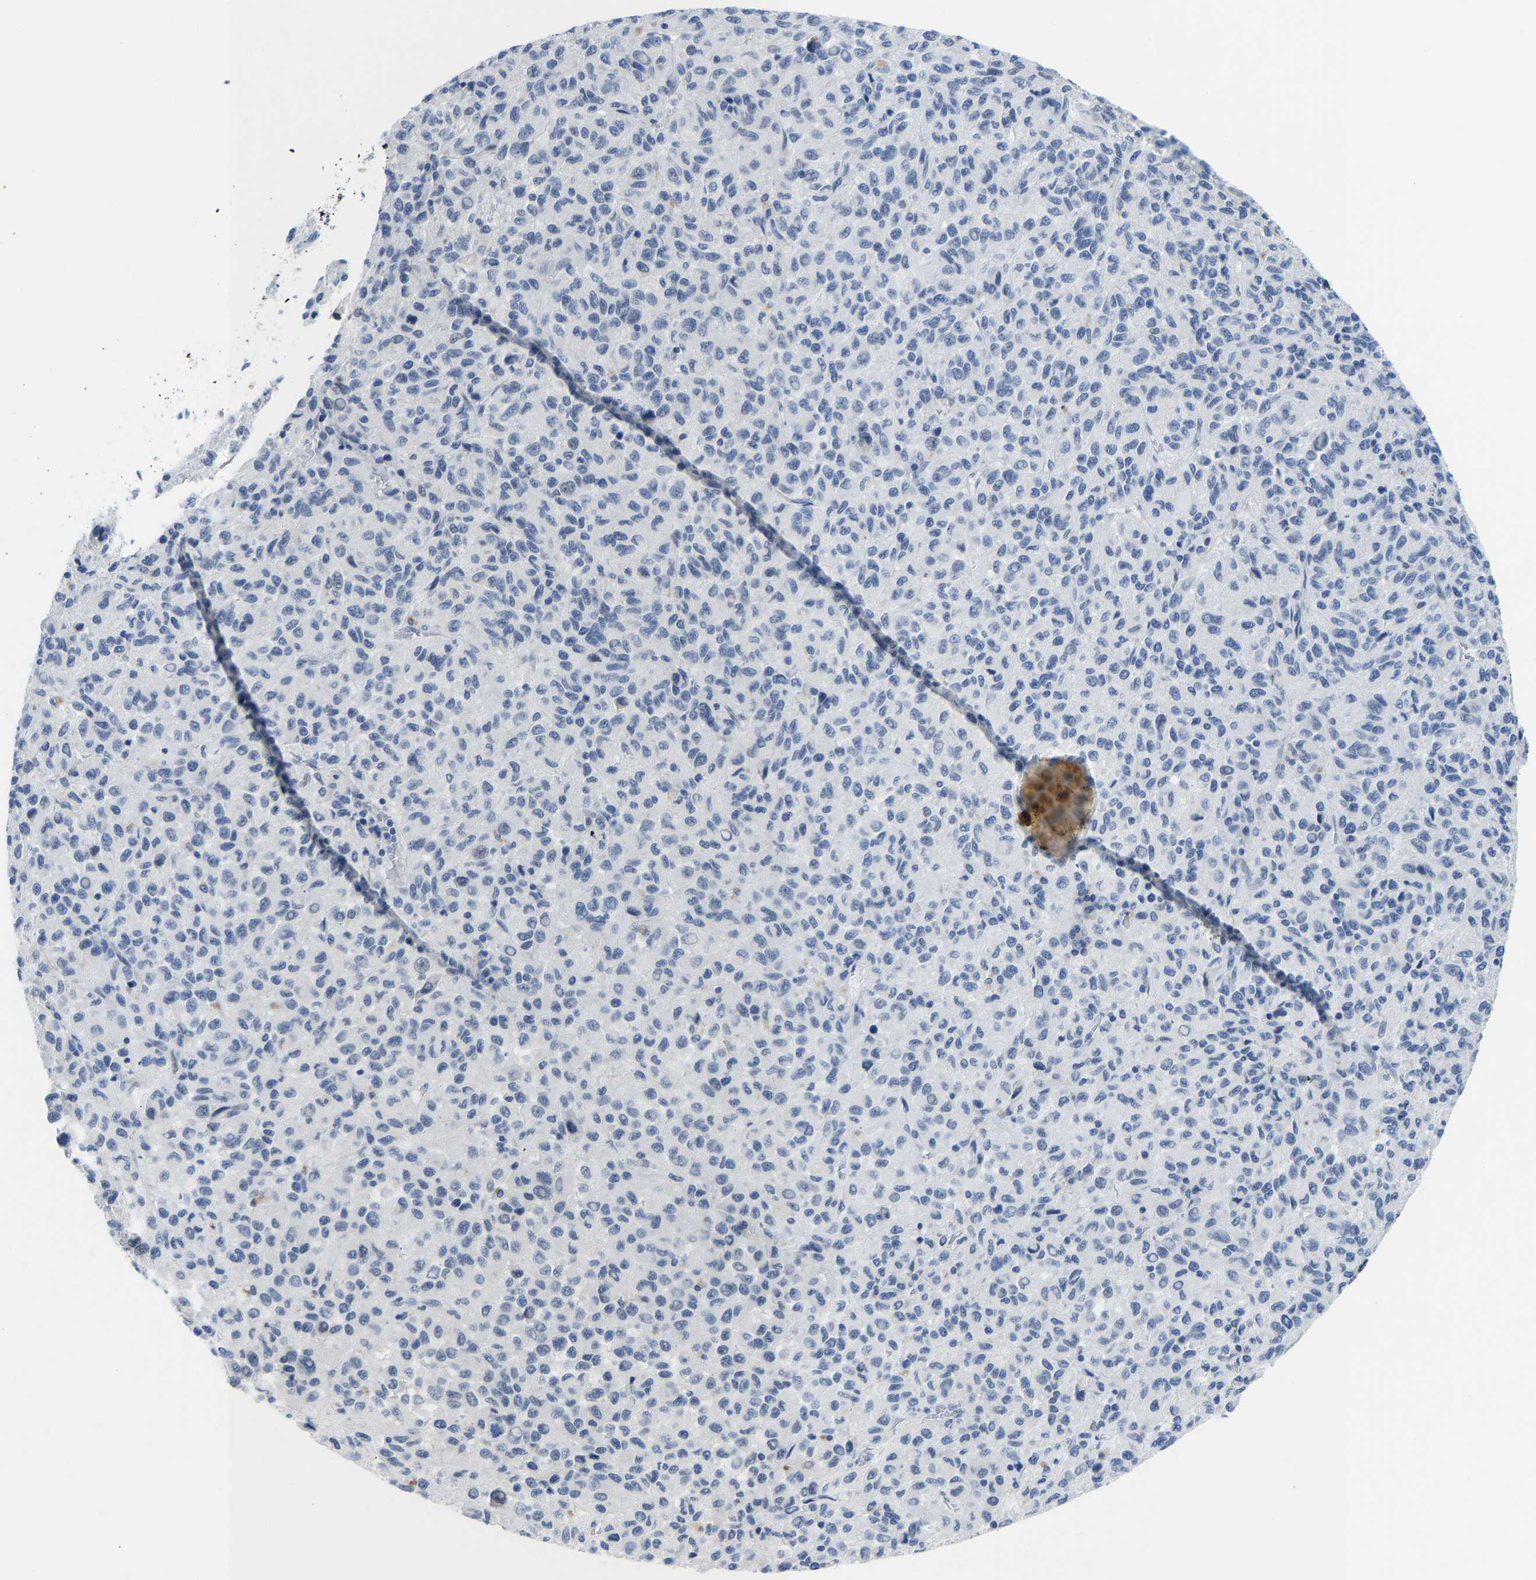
{"staining": {"intensity": "negative", "quantity": "none", "location": "none"}, "tissue": "melanoma", "cell_type": "Tumor cells", "image_type": "cancer", "snomed": [{"axis": "morphology", "description": "Malignant melanoma, Metastatic site"}, {"axis": "topography", "description": "Lung"}], "caption": "Protein analysis of malignant melanoma (metastatic site) reveals no significant expression in tumor cells.", "gene": "TXNDC2", "patient": {"sex": "male", "age": 64}}